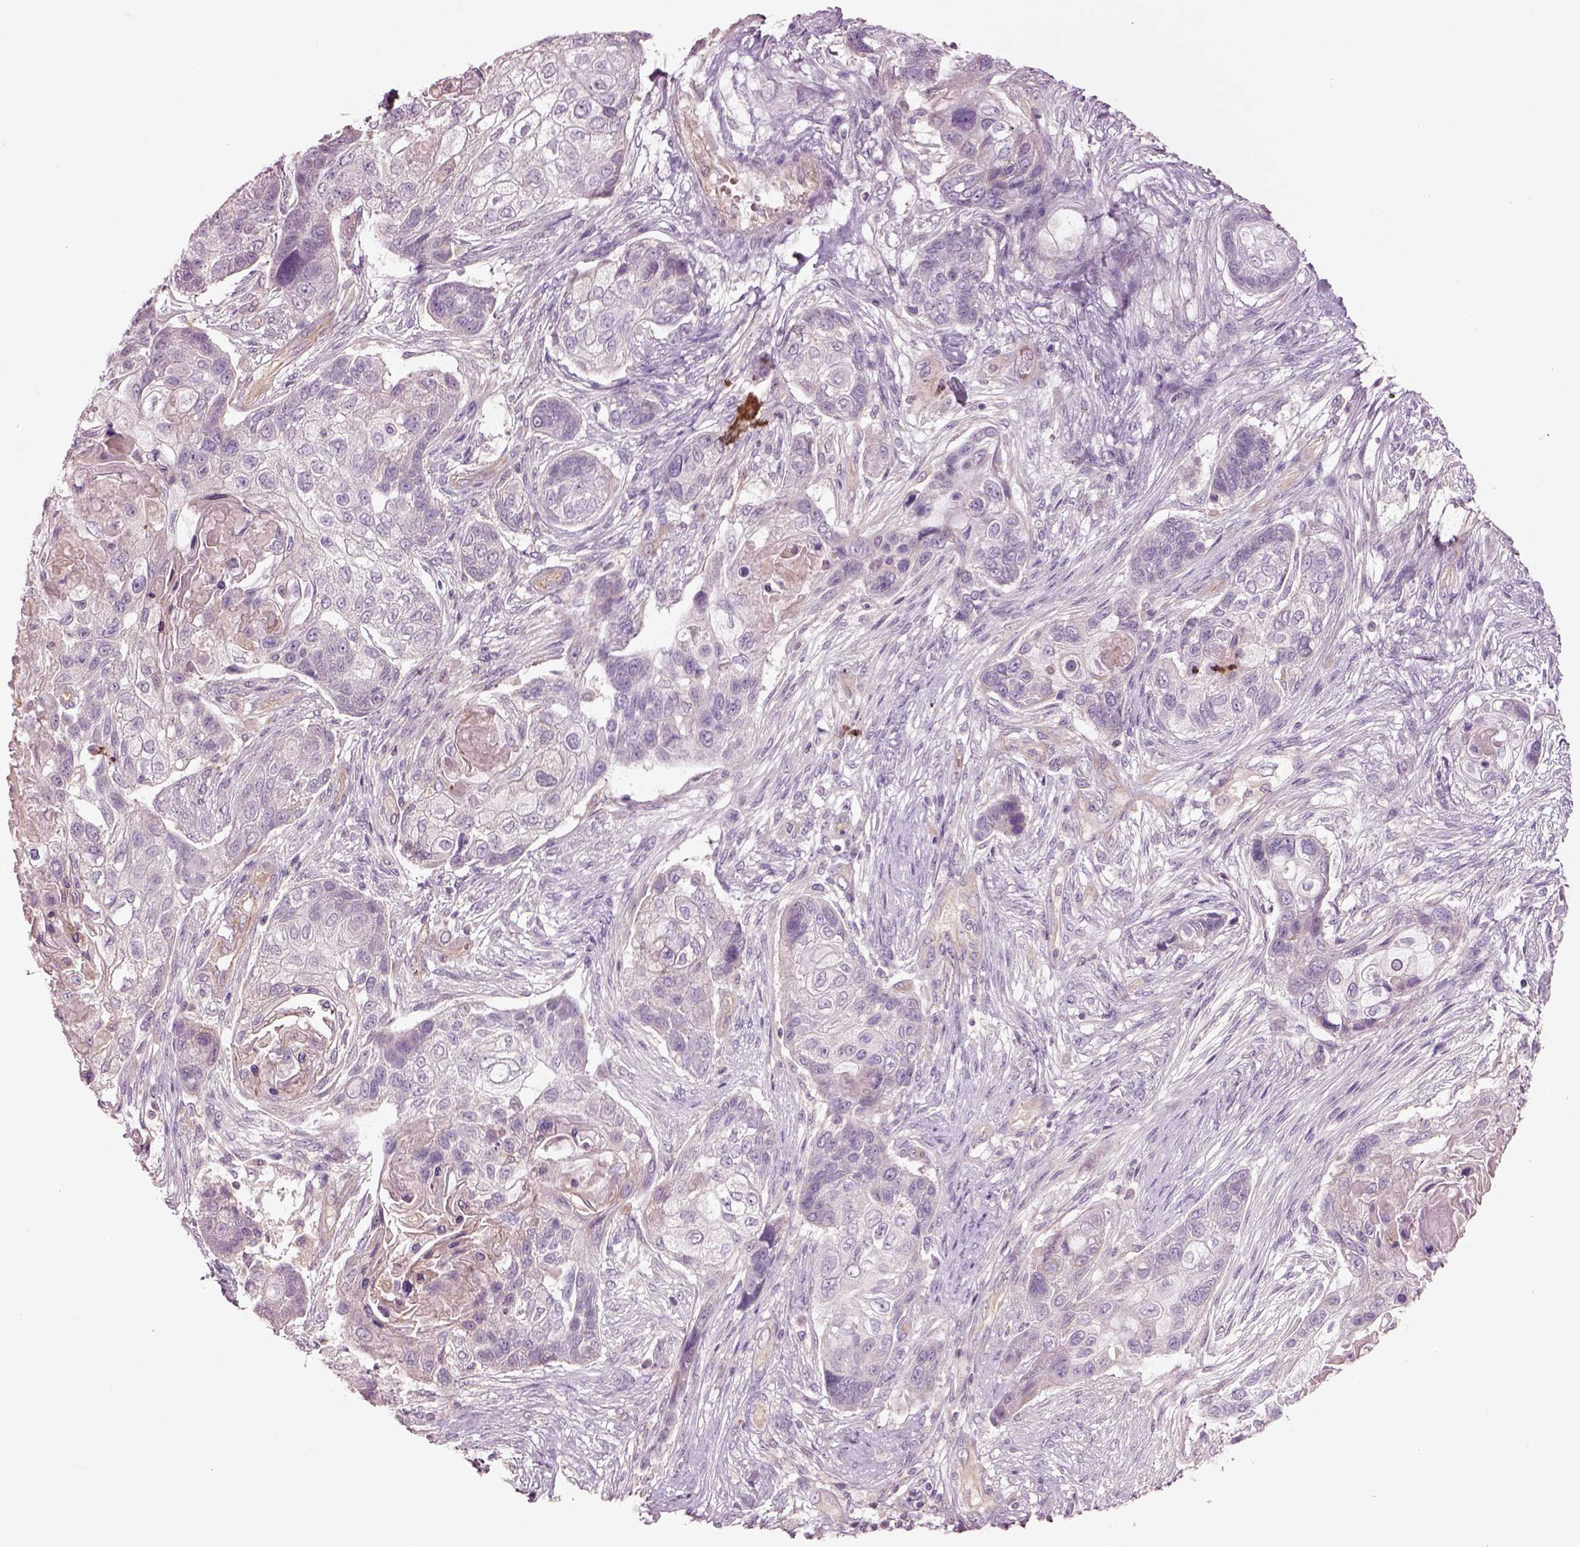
{"staining": {"intensity": "negative", "quantity": "none", "location": "none"}, "tissue": "lung cancer", "cell_type": "Tumor cells", "image_type": "cancer", "snomed": [{"axis": "morphology", "description": "Squamous cell carcinoma, NOS"}, {"axis": "topography", "description": "Lung"}], "caption": "An IHC photomicrograph of lung cancer is shown. There is no staining in tumor cells of lung cancer. The staining was performed using DAB to visualize the protein expression in brown, while the nuclei were stained in blue with hematoxylin (Magnification: 20x).", "gene": "DUOXA2", "patient": {"sex": "male", "age": 69}}